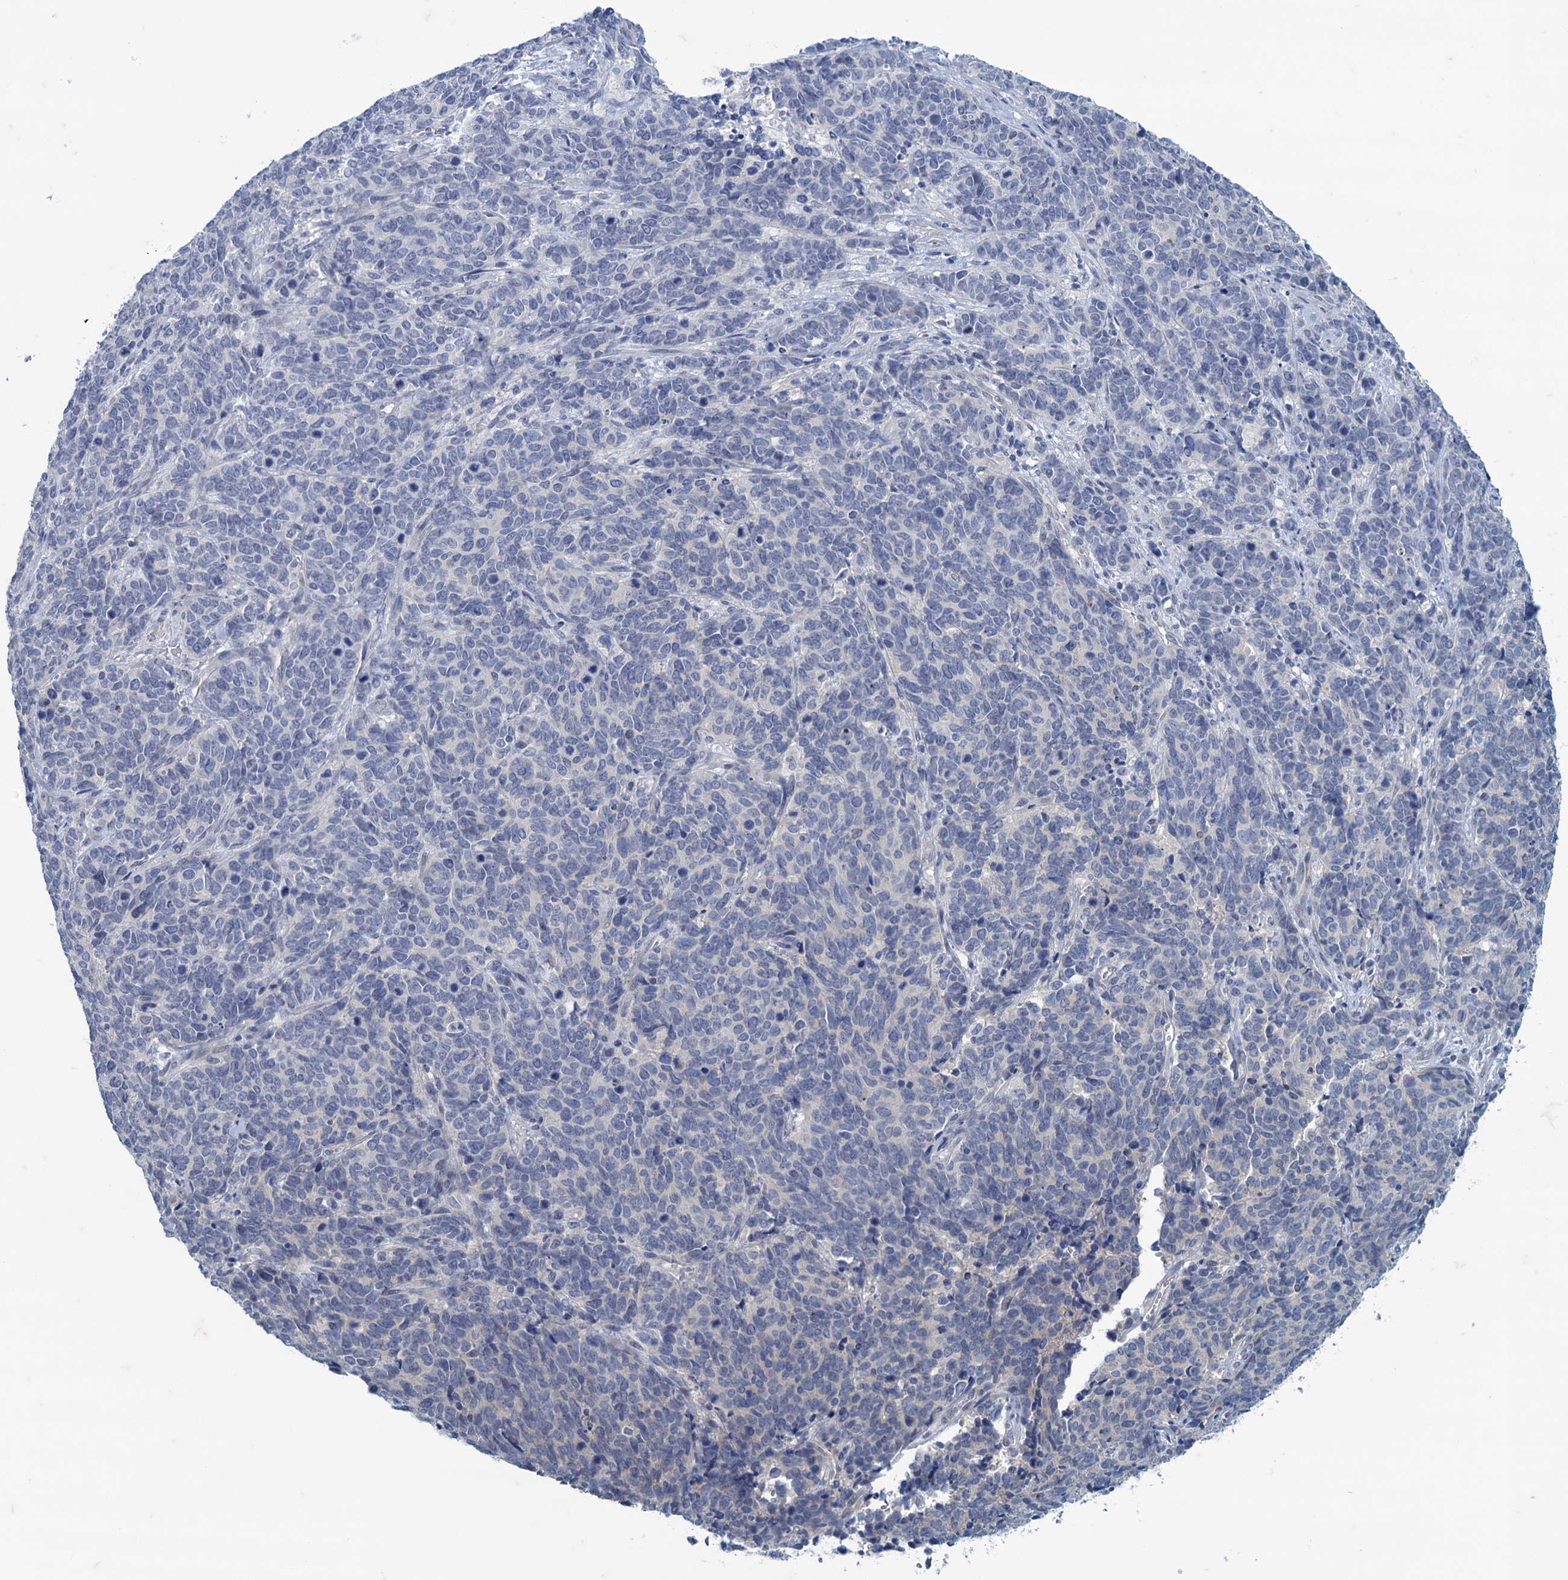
{"staining": {"intensity": "negative", "quantity": "none", "location": "none"}, "tissue": "cervical cancer", "cell_type": "Tumor cells", "image_type": "cancer", "snomed": [{"axis": "morphology", "description": "Squamous cell carcinoma, NOS"}, {"axis": "topography", "description": "Cervix"}], "caption": "Protein analysis of squamous cell carcinoma (cervical) exhibits no significant positivity in tumor cells.", "gene": "MAP1LC3A", "patient": {"sex": "female", "age": 60}}